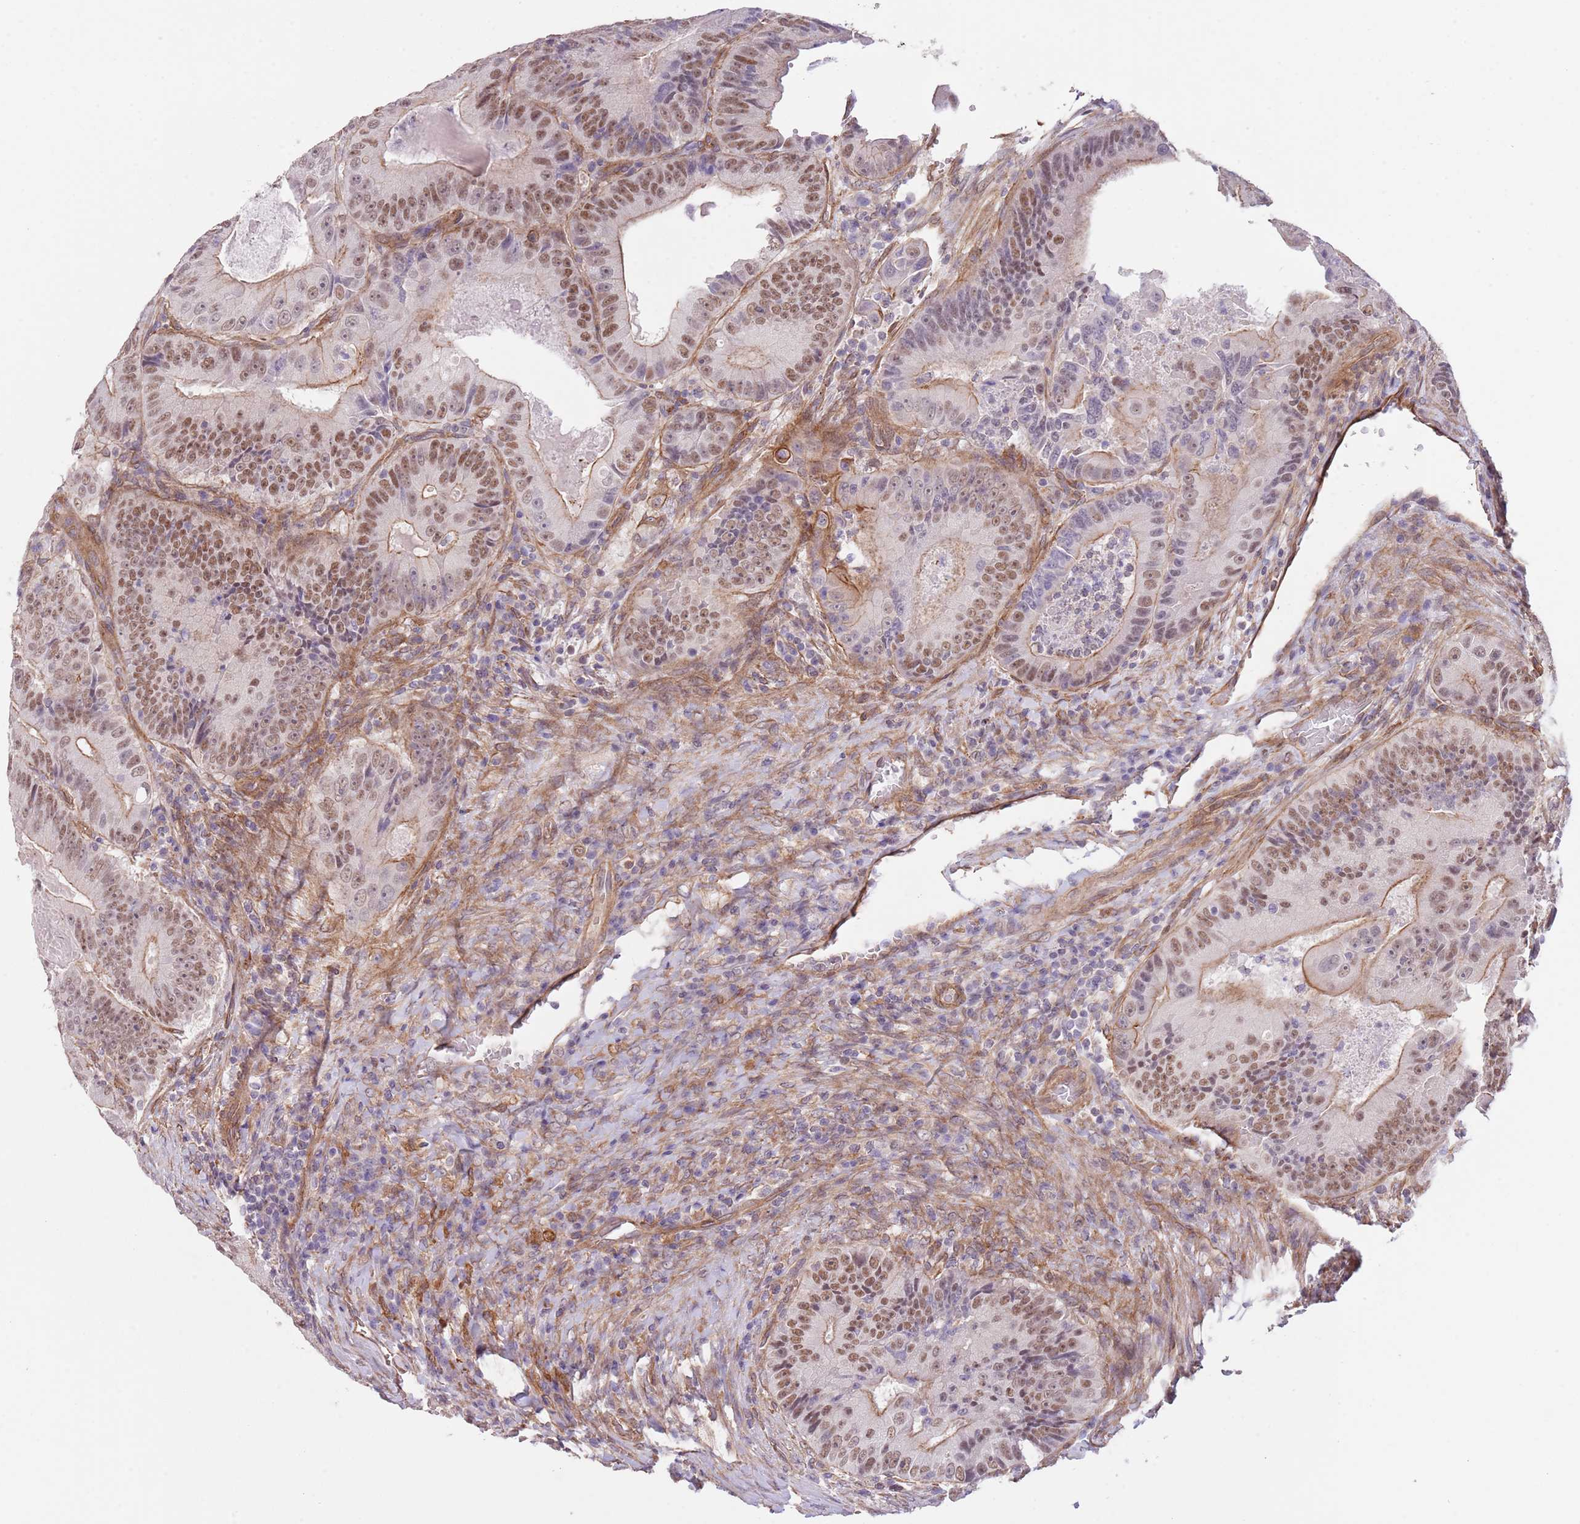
{"staining": {"intensity": "moderate", "quantity": ">75%", "location": "cytoplasmic/membranous,nuclear"}, "tissue": "colorectal cancer", "cell_type": "Tumor cells", "image_type": "cancer", "snomed": [{"axis": "morphology", "description": "Adenocarcinoma, NOS"}, {"axis": "topography", "description": "Colon"}], "caption": "Tumor cells demonstrate medium levels of moderate cytoplasmic/membranous and nuclear positivity in approximately >75% of cells in human colorectal cancer.", "gene": "CREBZF", "patient": {"sex": "female", "age": 86}}